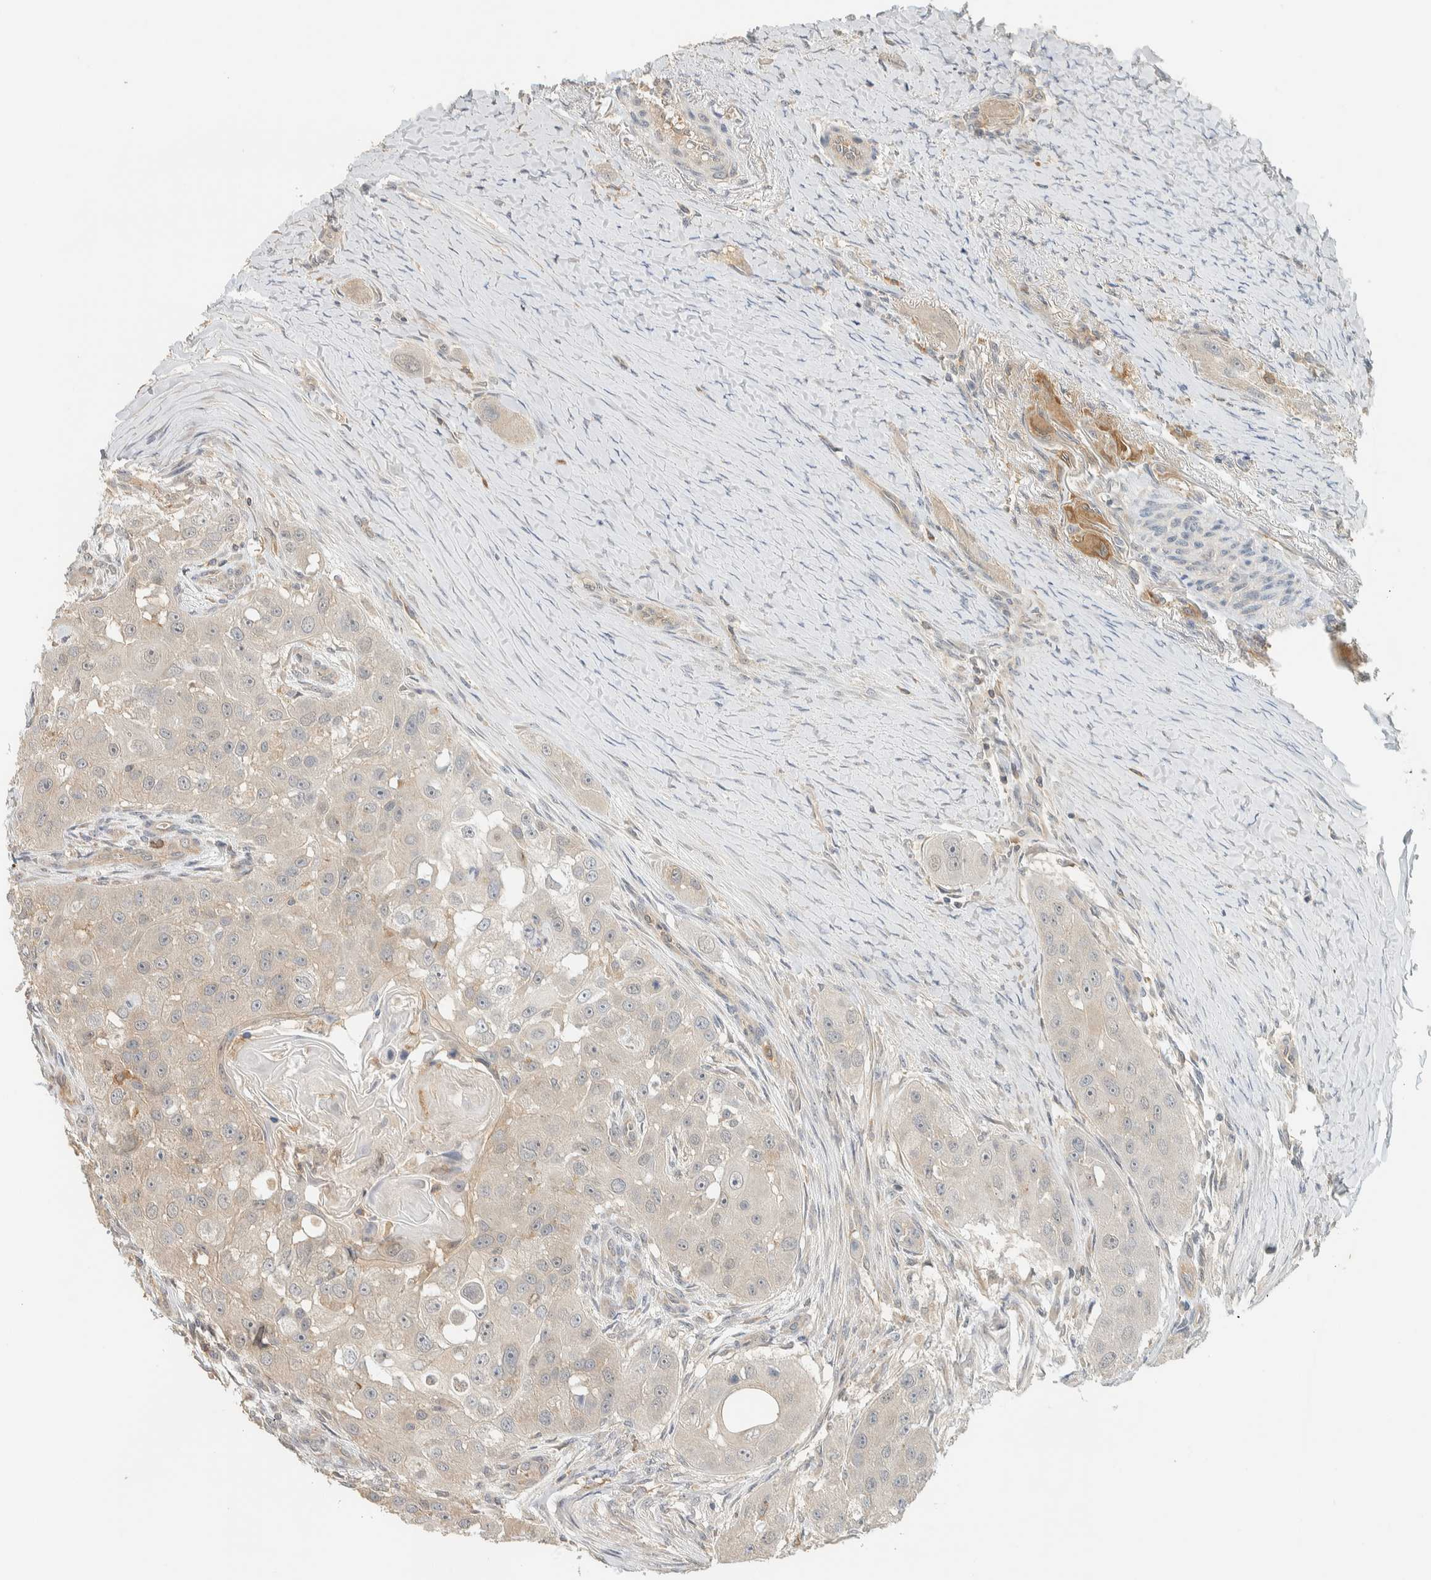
{"staining": {"intensity": "negative", "quantity": "none", "location": "none"}, "tissue": "head and neck cancer", "cell_type": "Tumor cells", "image_type": "cancer", "snomed": [{"axis": "morphology", "description": "Normal tissue, NOS"}, {"axis": "morphology", "description": "Squamous cell carcinoma, NOS"}, {"axis": "topography", "description": "Skeletal muscle"}, {"axis": "topography", "description": "Head-Neck"}], "caption": "Tumor cells are negative for brown protein staining in squamous cell carcinoma (head and neck).", "gene": "RAB11FIP1", "patient": {"sex": "male", "age": 51}}